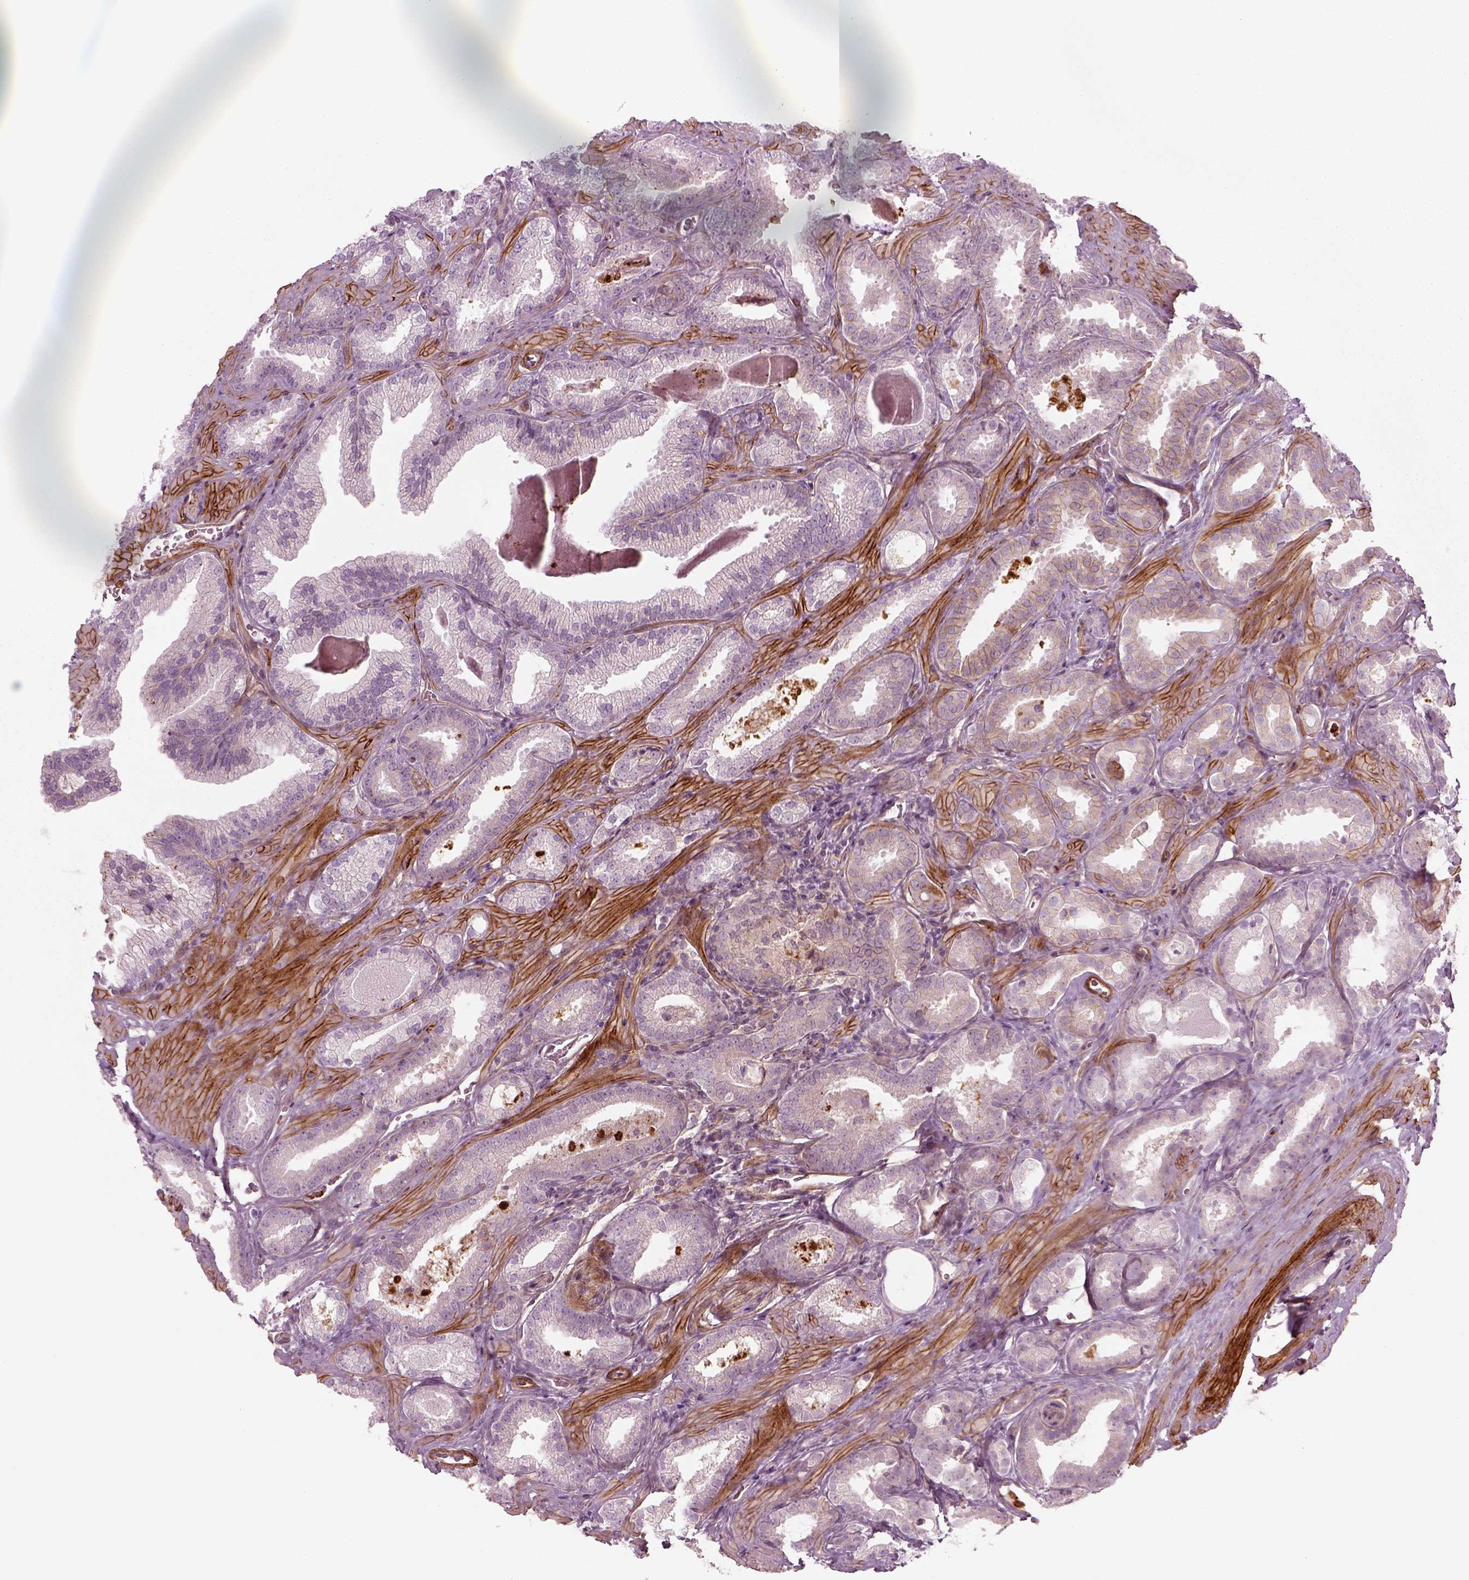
{"staining": {"intensity": "negative", "quantity": "none", "location": "none"}, "tissue": "prostate cancer", "cell_type": "Tumor cells", "image_type": "cancer", "snomed": [{"axis": "morphology", "description": "Adenocarcinoma, Low grade"}, {"axis": "topography", "description": "Prostate"}], "caption": "Immunohistochemistry (IHC) of prostate cancer exhibits no staining in tumor cells.", "gene": "NPTN", "patient": {"sex": "male", "age": 62}}